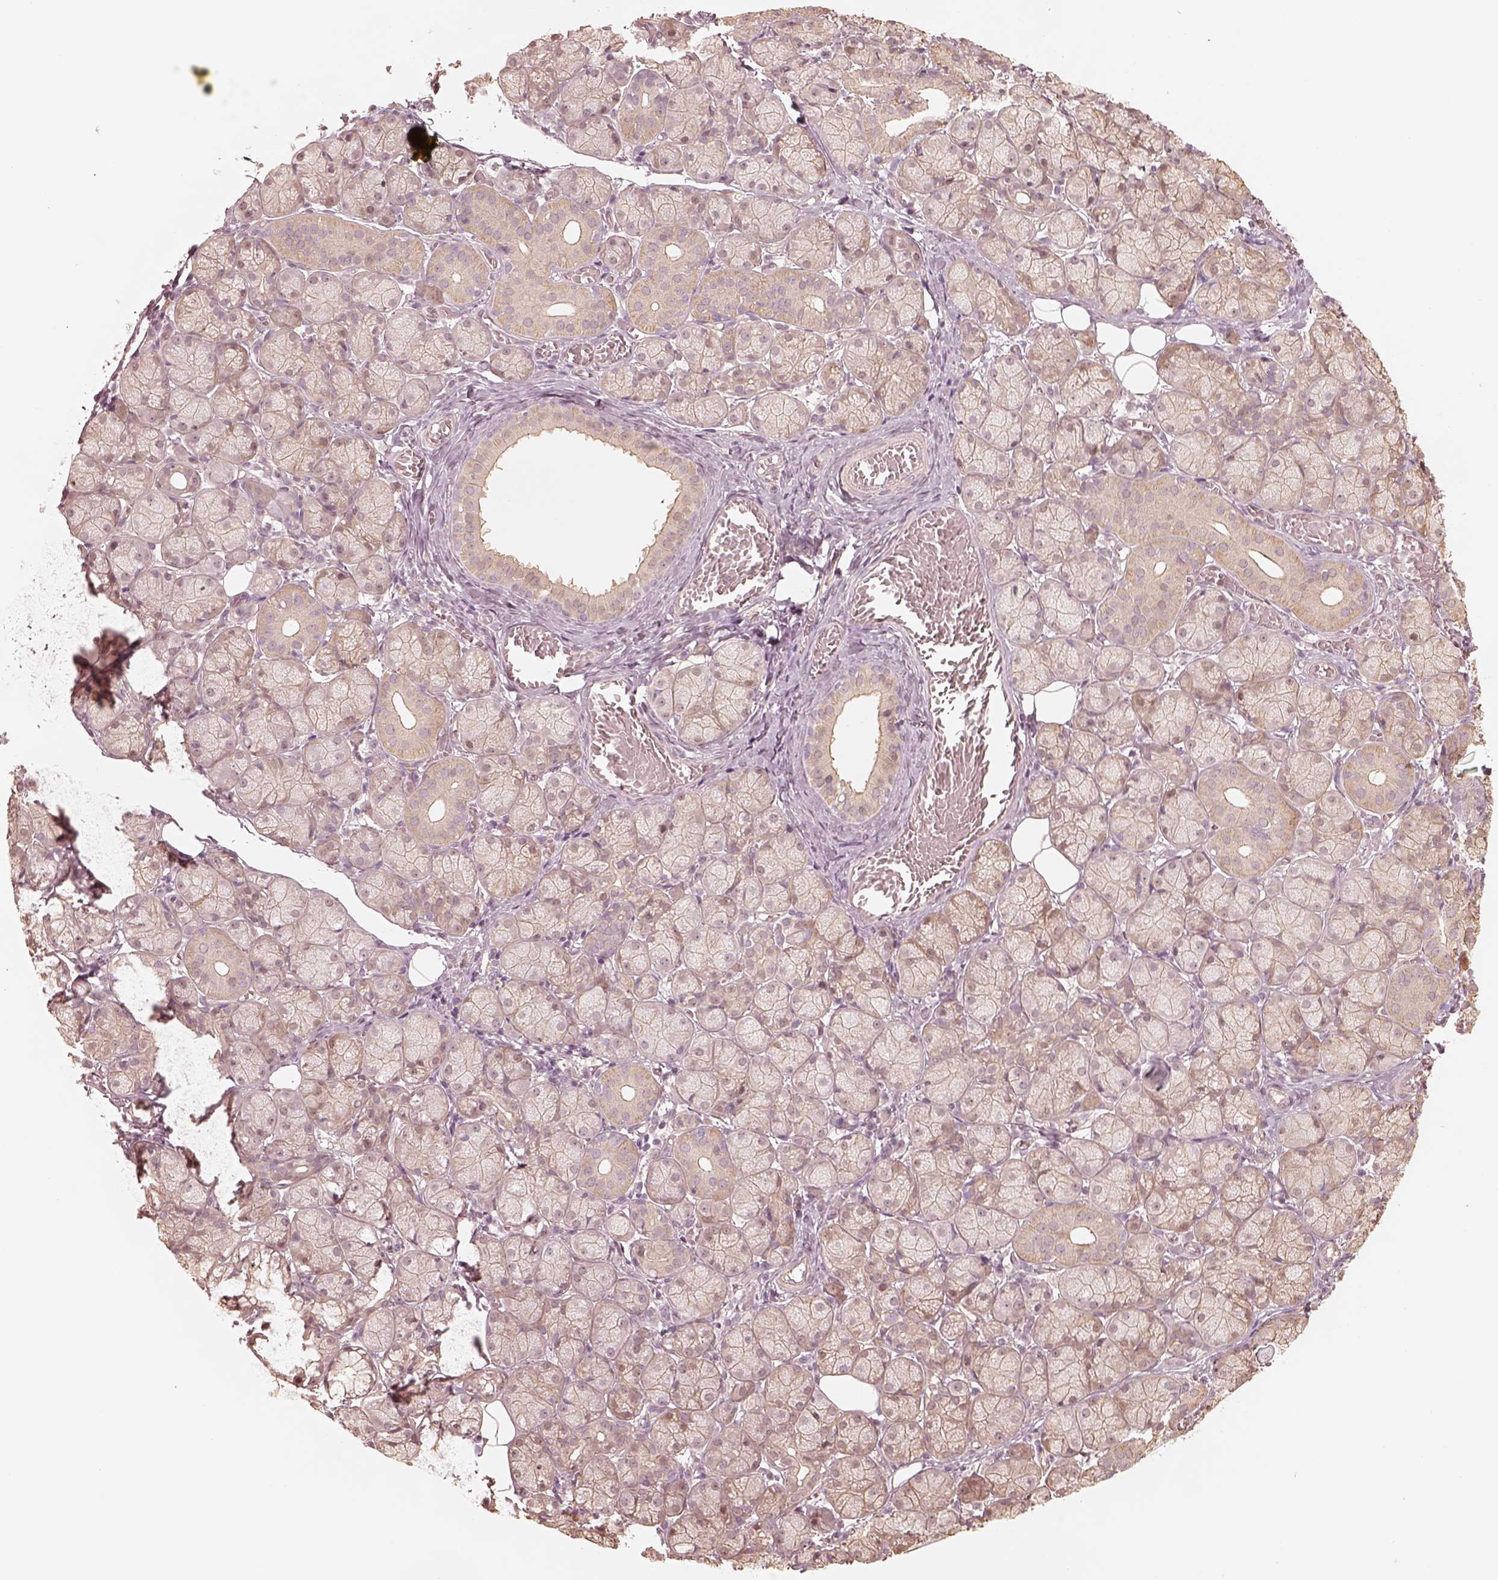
{"staining": {"intensity": "weak", "quantity": "25%-75%", "location": "cytoplasmic/membranous"}, "tissue": "salivary gland", "cell_type": "Glandular cells", "image_type": "normal", "snomed": [{"axis": "morphology", "description": "Normal tissue, NOS"}, {"axis": "topography", "description": "Salivary gland"}, {"axis": "topography", "description": "Peripheral nerve tissue"}], "caption": "Normal salivary gland was stained to show a protein in brown. There is low levels of weak cytoplasmic/membranous positivity in about 25%-75% of glandular cells. Immunohistochemistry stains the protein in brown and the nuclei are stained blue.", "gene": "KIF5C", "patient": {"sex": "female", "age": 24}}